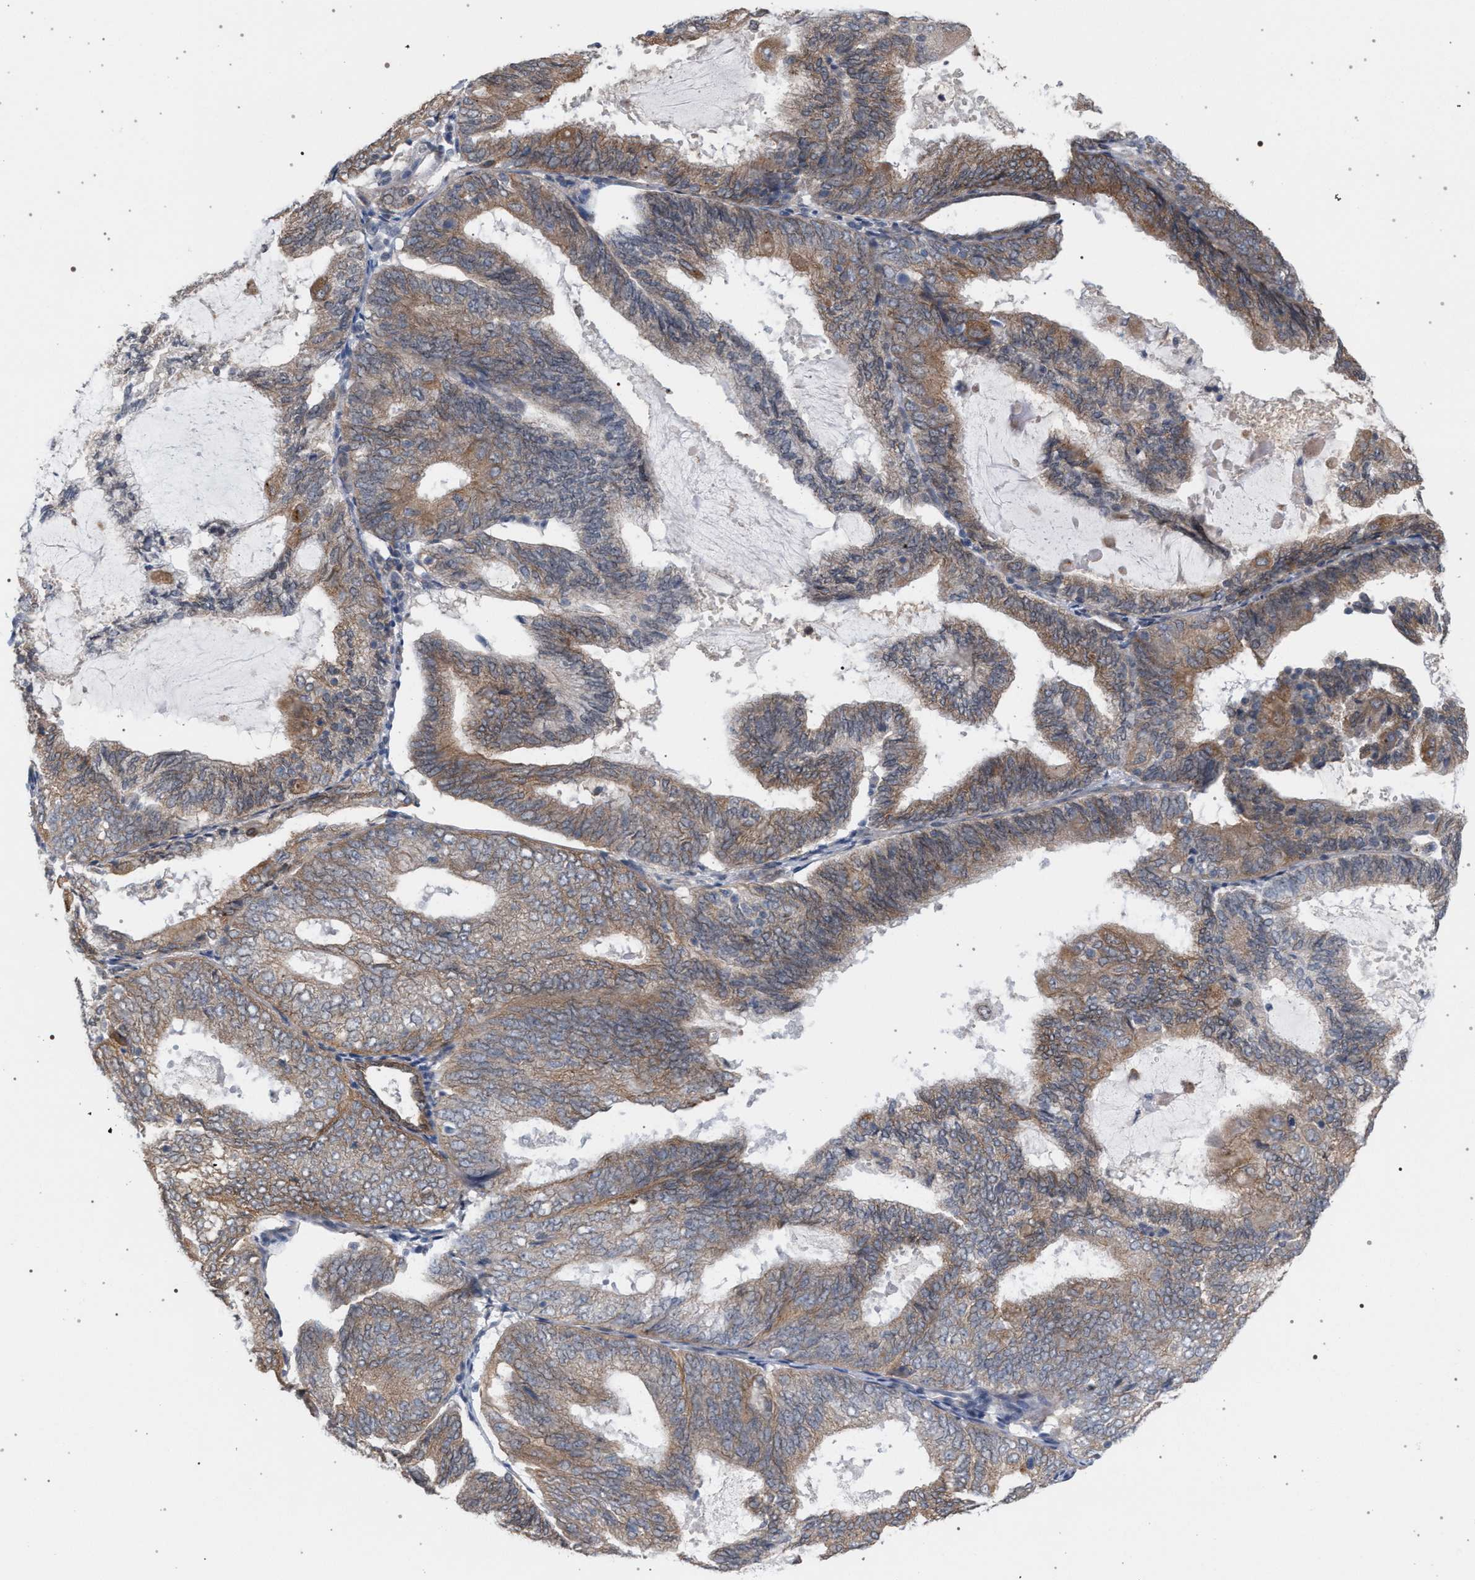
{"staining": {"intensity": "moderate", "quantity": ">75%", "location": "cytoplasmic/membranous"}, "tissue": "endometrial cancer", "cell_type": "Tumor cells", "image_type": "cancer", "snomed": [{"axis": "morphology", "description": "Adenocarcinoma, NOS"}, {"axis": "topography", "description": "Endometrium"}], "caption": "Endometrial cancer stained for a protein (brown) shows moderate cytoplasmic/membranous positive staining in approximately >75% of tumor cells.", "gene": "ARPC5L", "patient": {"sex": "female", "age": 81}}